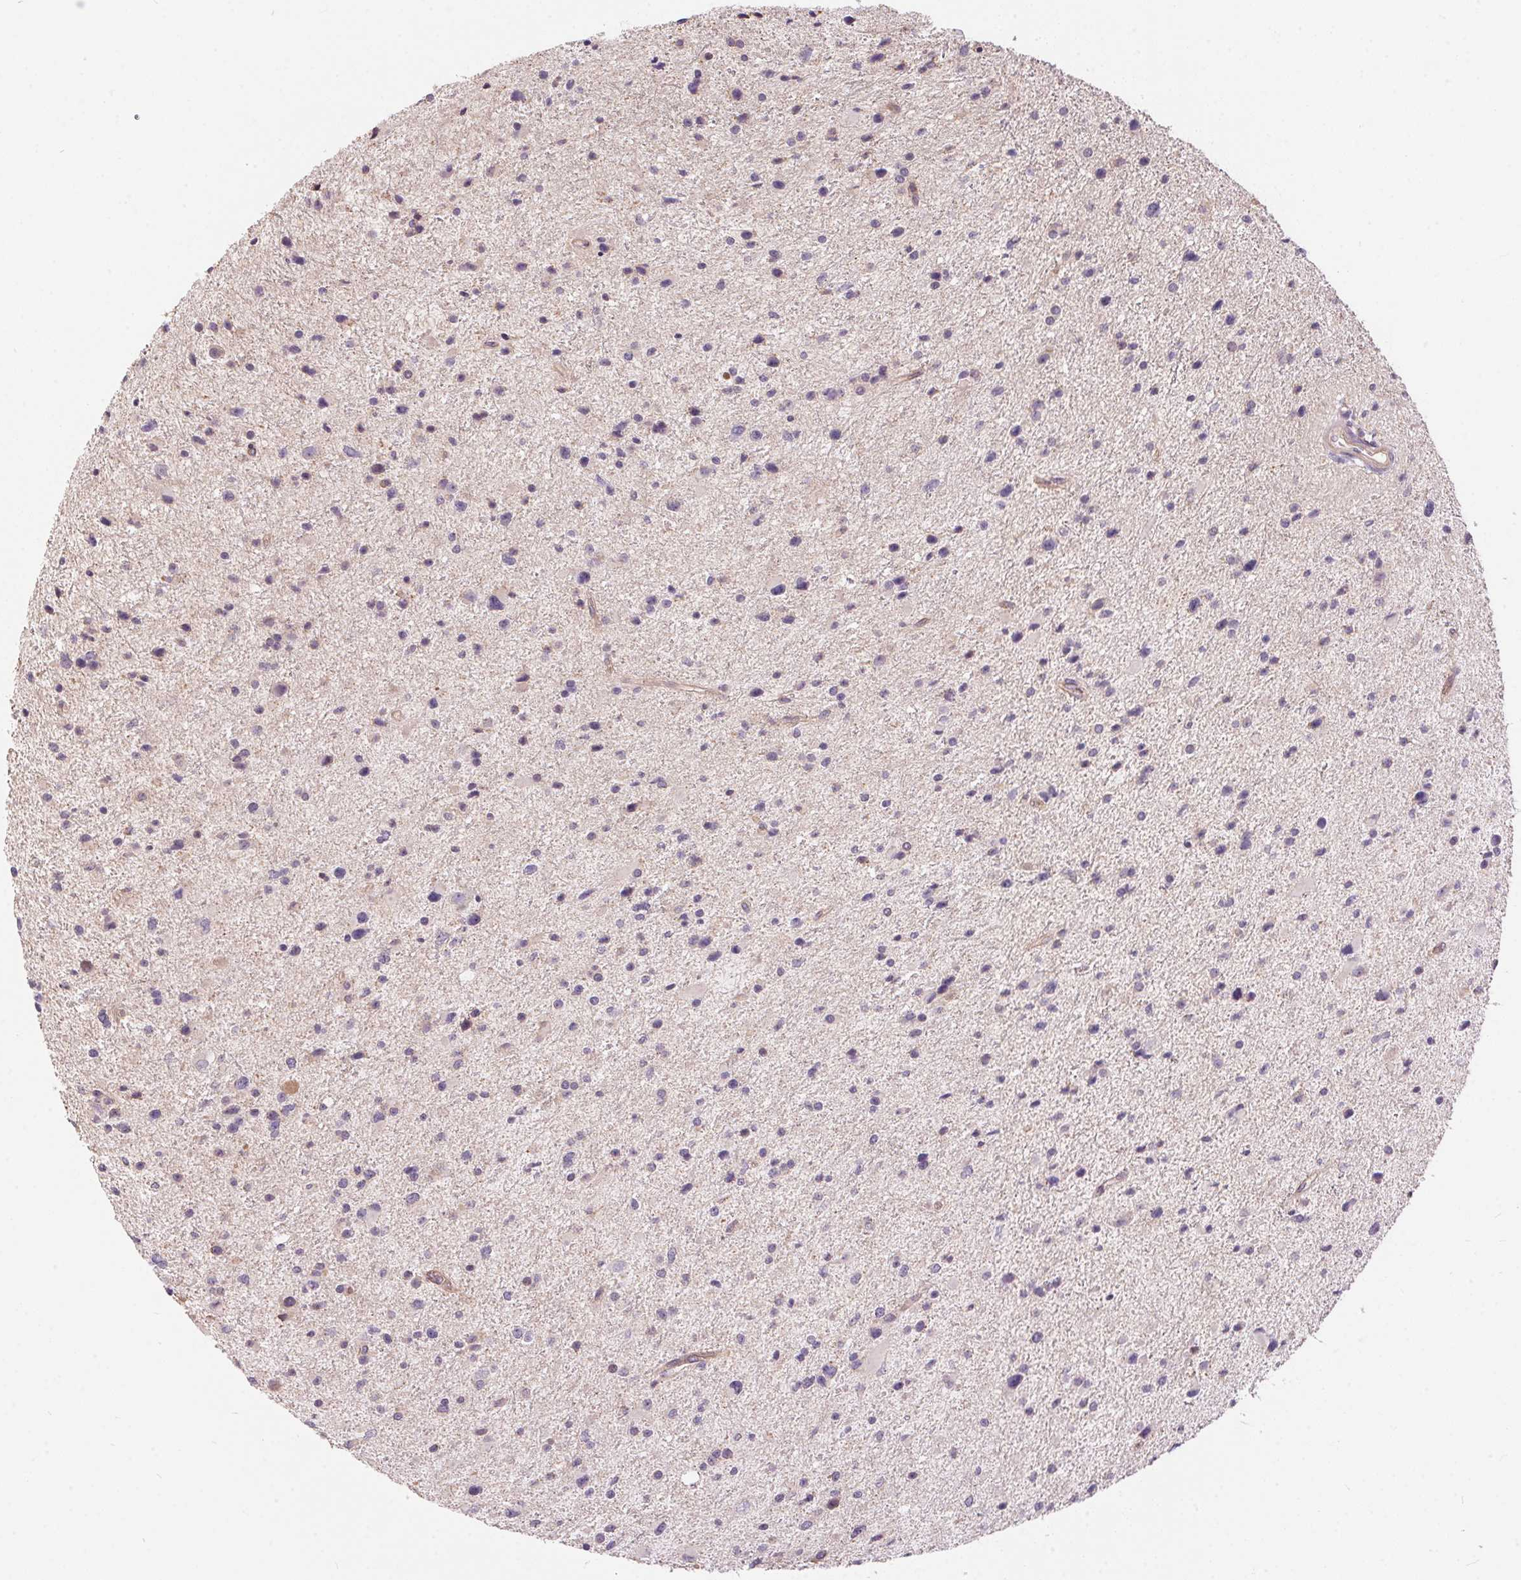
{"staining": {"intensity": "negative", "quantity": "none", "location": "none"}, "tissue": "glioma", "cell_type": "Tumor cells", "image_type": "cancer", "snomed": [{"axis": "morphology", "description": "Glioma, malignant, Low grade"}, {"axis": "topography", "description": "Brain"}], "caption": "Immunohistochemistry of human malignant glioma (low-grade) displays no positivity in tumor cells.", "gene": "UNC13B", "patient": {"sex": "female", "age": 32}}